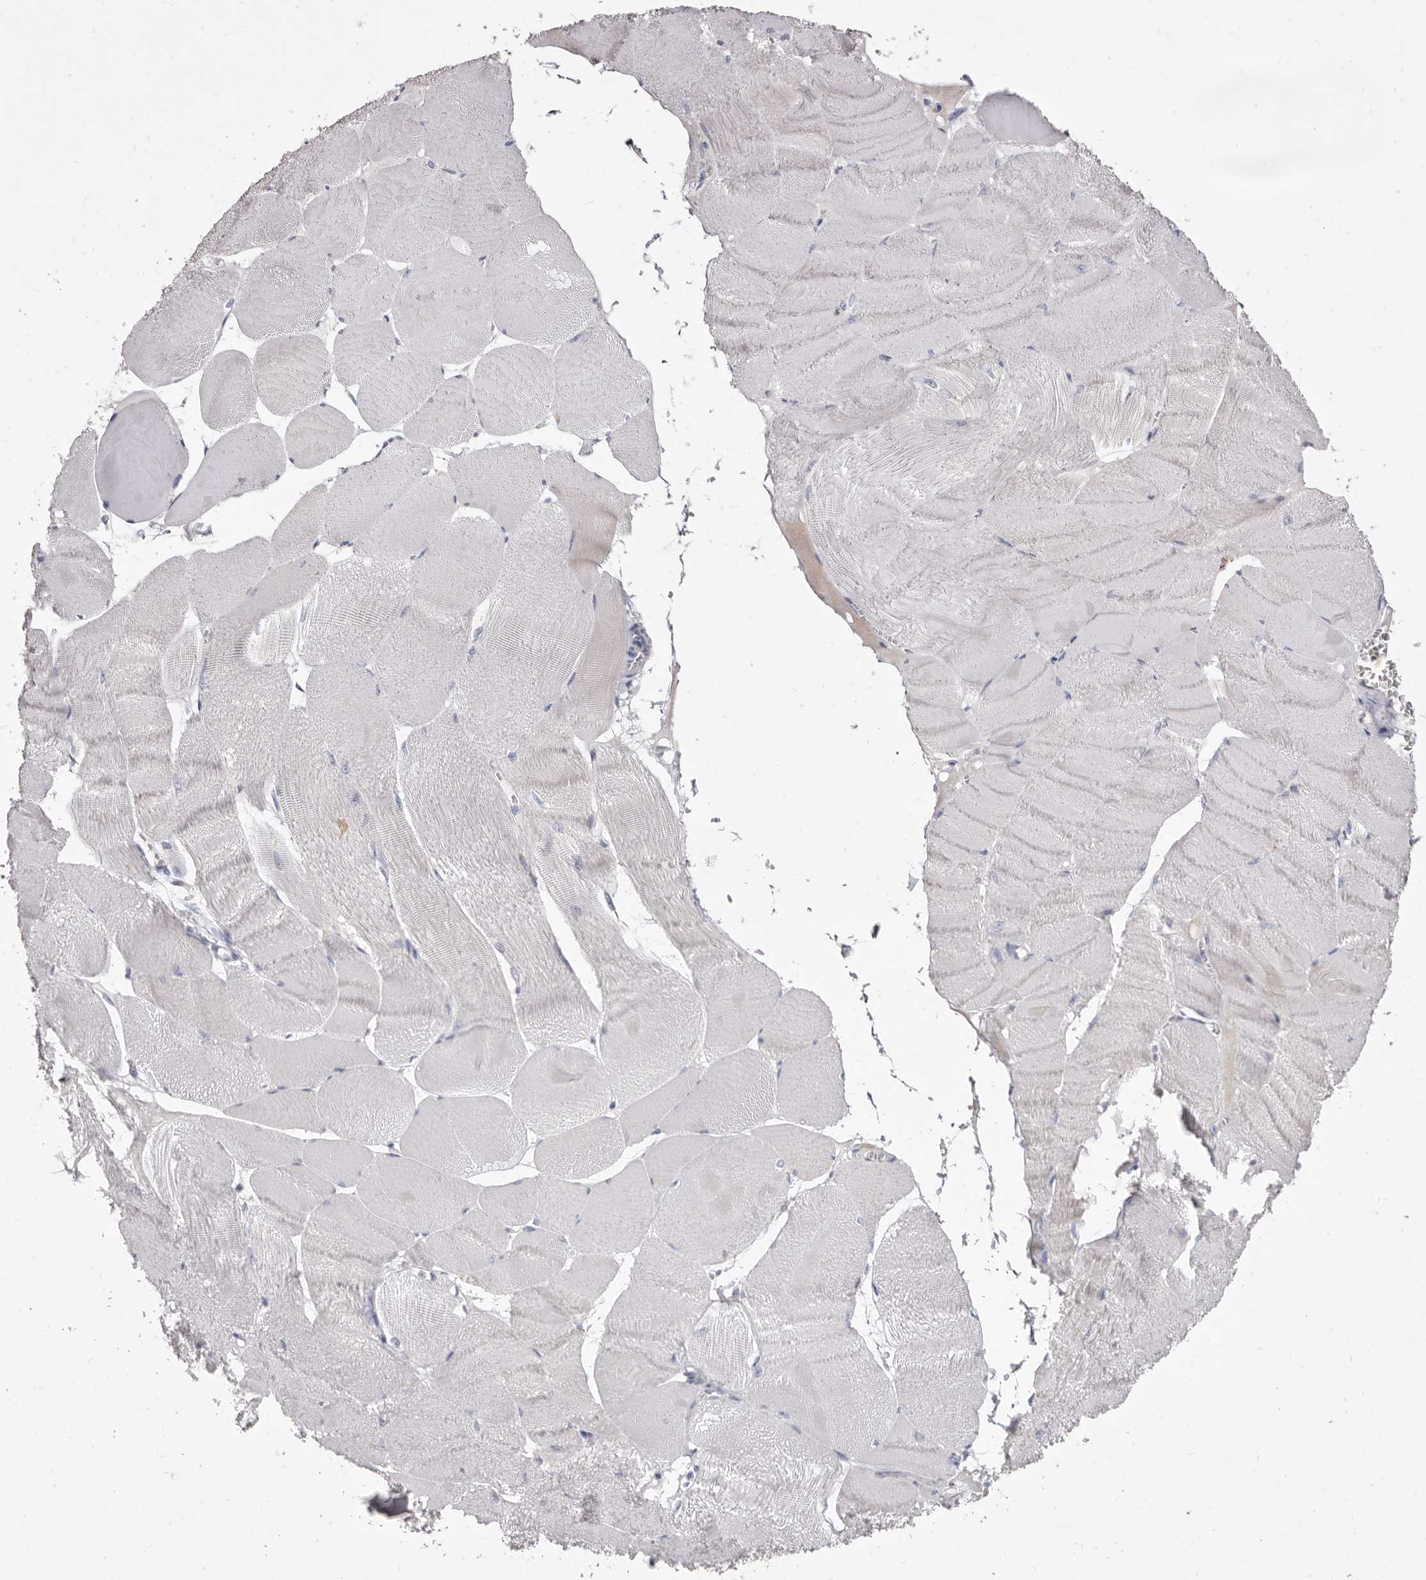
{"staining": {"intensity": "weak", "quantity": "<25%", "location": "cytoplasmic/membranous"}, "tissue": "skeletal muscle", "cell_type": "Myocytes", "image_type": "normal", "snomed": [{"axis": "morphology", "description": "Normal tissue, NOS"}, {"axis": "morphology", "description": "Basal cell carcinoma"}, {"axis": "topography", "description": "Skeletal muscle"}], "caption": "IHC photomicrograph of unremarkable skeletal muscle: human skeletal muscle stained with DAB displays no significant protein positivity in myocytes.", "gene": "CYP2E1", "patient": {"sex": "female", "age": 64}}